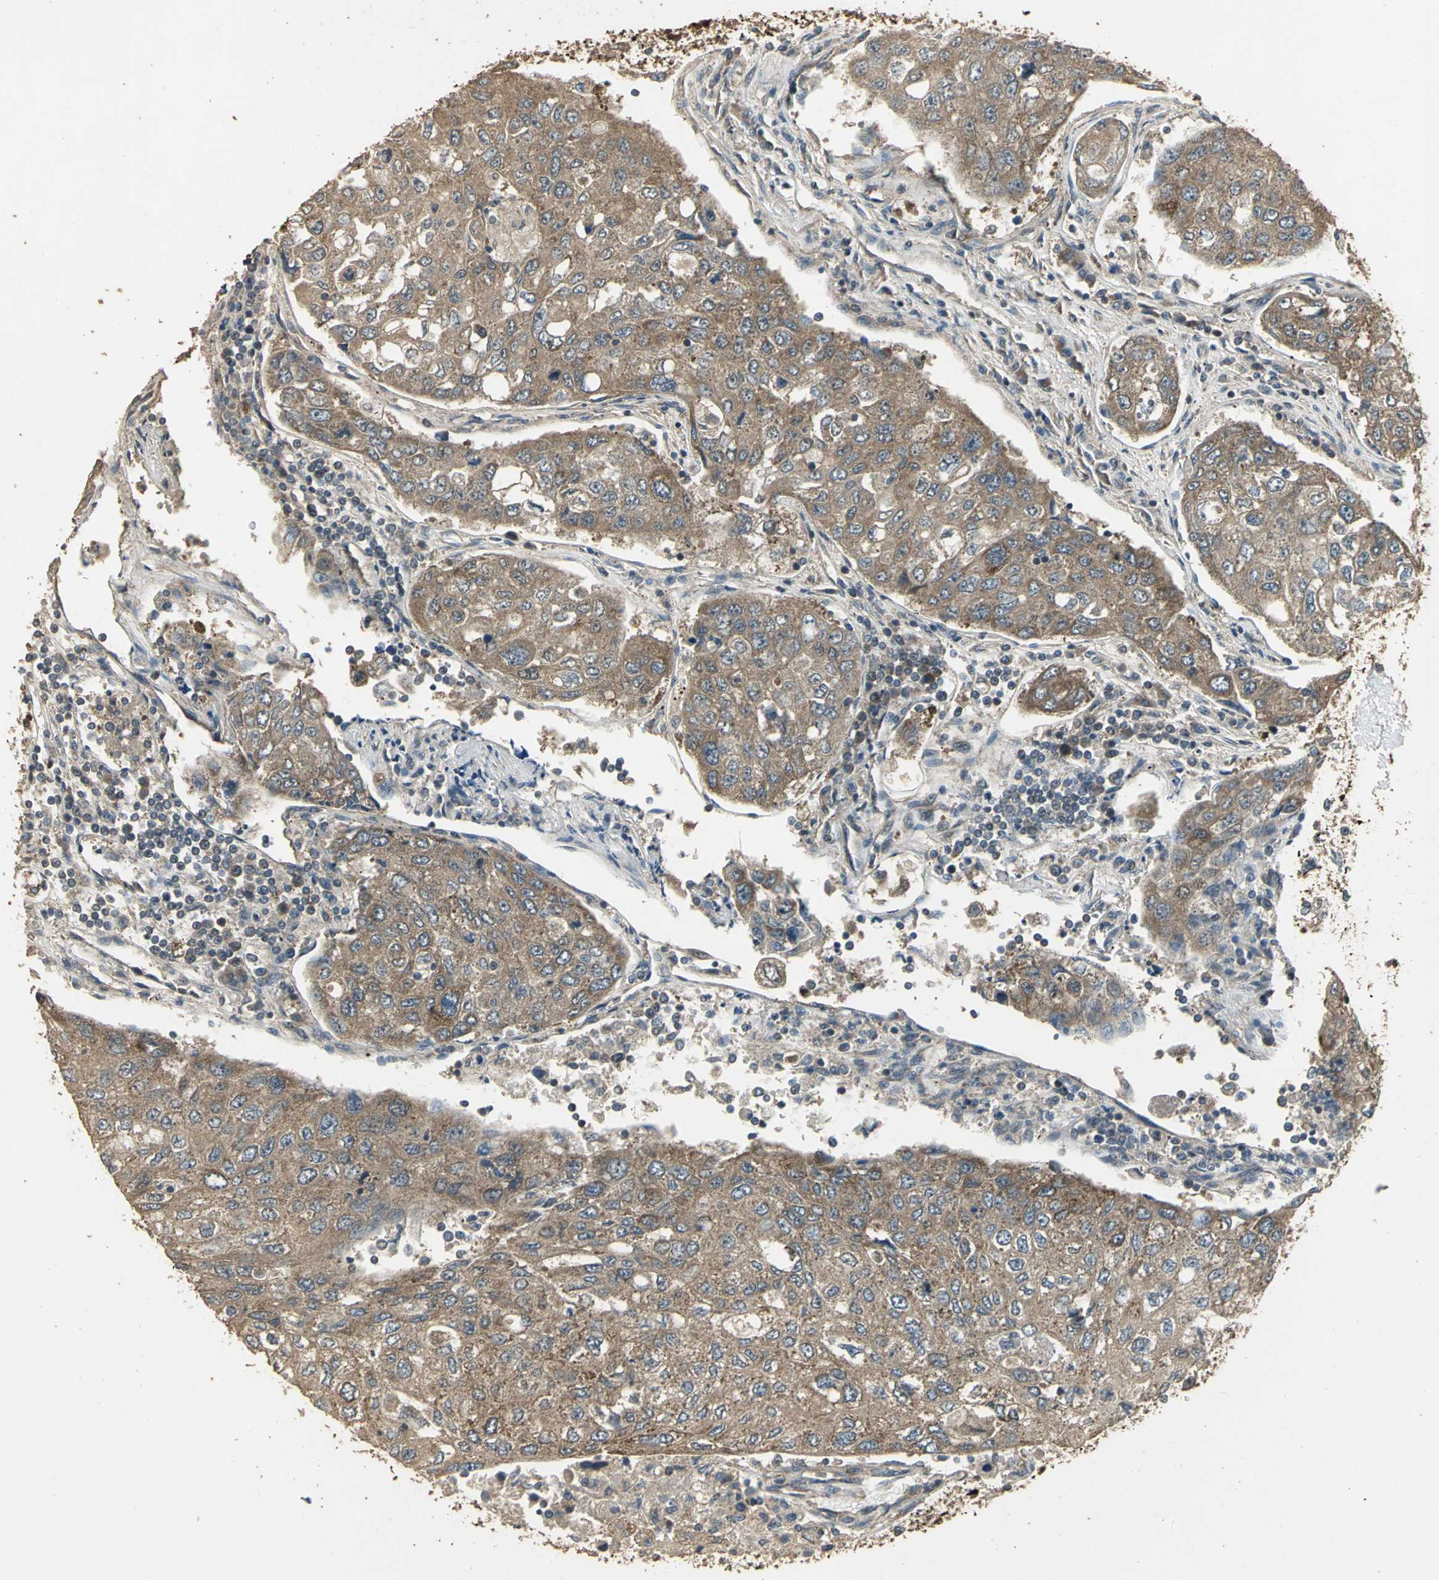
{"staining": {"intensity": "strong", "quantity": ">75%", "location": "cytoplasmic/membranous"}, "tissue": "urothelial cancer", "cell_type": "Tumor cells", "image_type": "cancer", "snomed": [{"axis": "morphology", "description": "Urothelial carcinoma, High grade"}, {"axis": "topography", "description": "Lymph node"}, {"axis": "topography", "description": "Urinary bladder"}], "caption": "About >75% of tumor cells in human urothelial cancer reveal strong cytoplasmic/membranous protein expression as visualized by brown immunohistochemical staining.", "gene": "KANK1", "patient": {"sex": "male", "age": 51}}